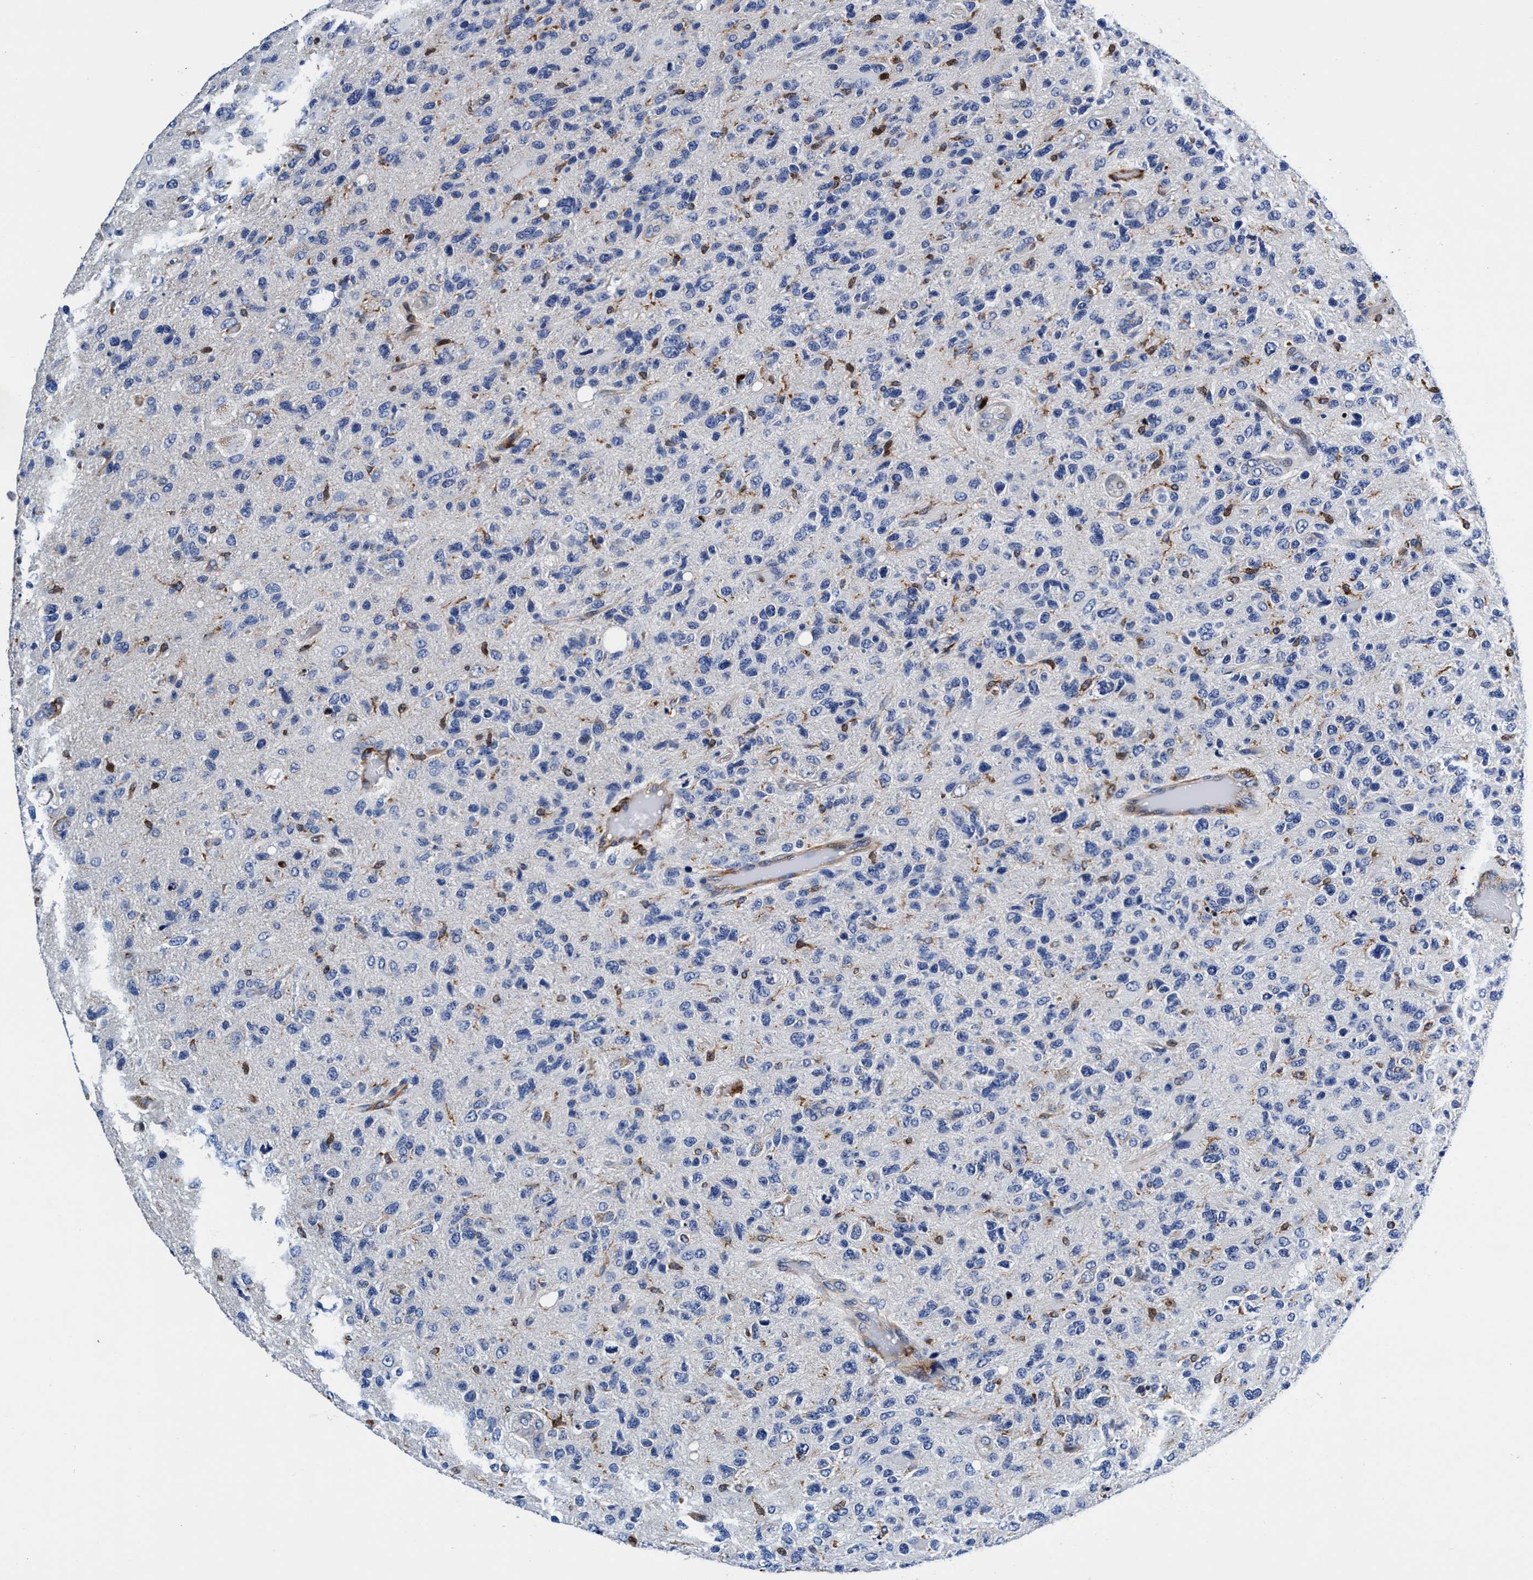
{"staining": {"intensity": "negative", "quantity": "none", "location": "none"}, "tissue": "glioma", "cell_type": "Tumor cells", "image_type": "cancer", "snomed": [{"axis": "morphology", "description": "Glioma, malignant, High grade"}, {"axis": "topography", "description": "Brain"}], "caption": "An immunohistochemistry histopathology image of malignant glioma (high-grade) is shown. There is no staining in tumor cells of malignant glioma (high-grade).", "gene": "UBALD2", "patient": {"sex": "female", "age": 58}}